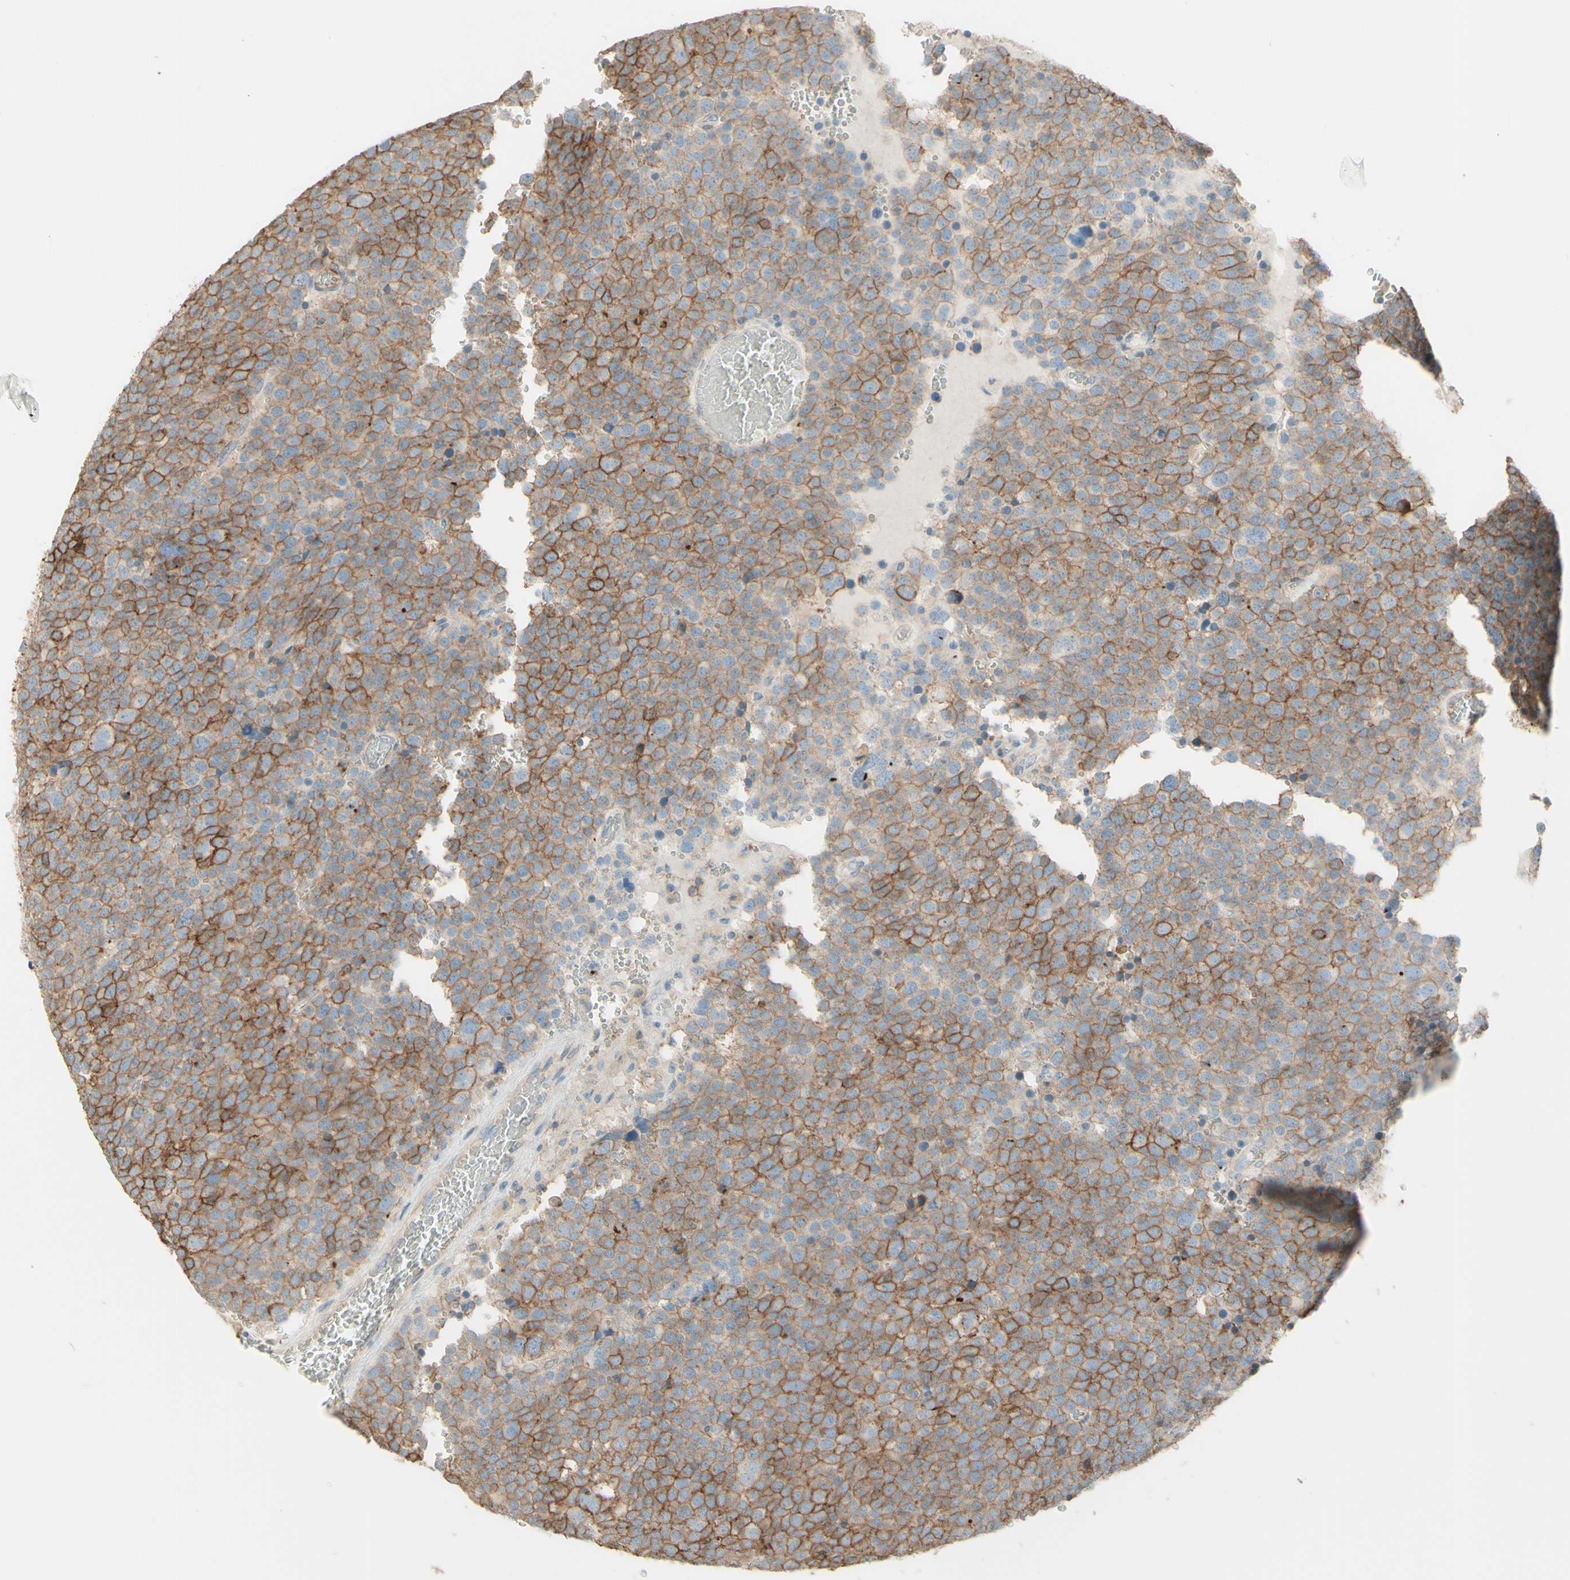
{"staining": {"intensity": "moderate", "quantity": "25%-75%", "location": "cytoplasmic/membranous"}, "tissue": "testis cancer", "cell_type": "Tumor cells", "image_type": "cancer", "snomed": [{"axis": "morphology", "description": "Seminoma, NOS"}, {"axis": "topography", "description": "Testis"}], "caption": "Human testis seminoma stained with a brown dye reveals moderate cytoplasmic/membranous positive positivity in approximately 25%-75% of tumor cells.", "gene": "RNF149", "patient": {"sex": "male", "age": 71}}